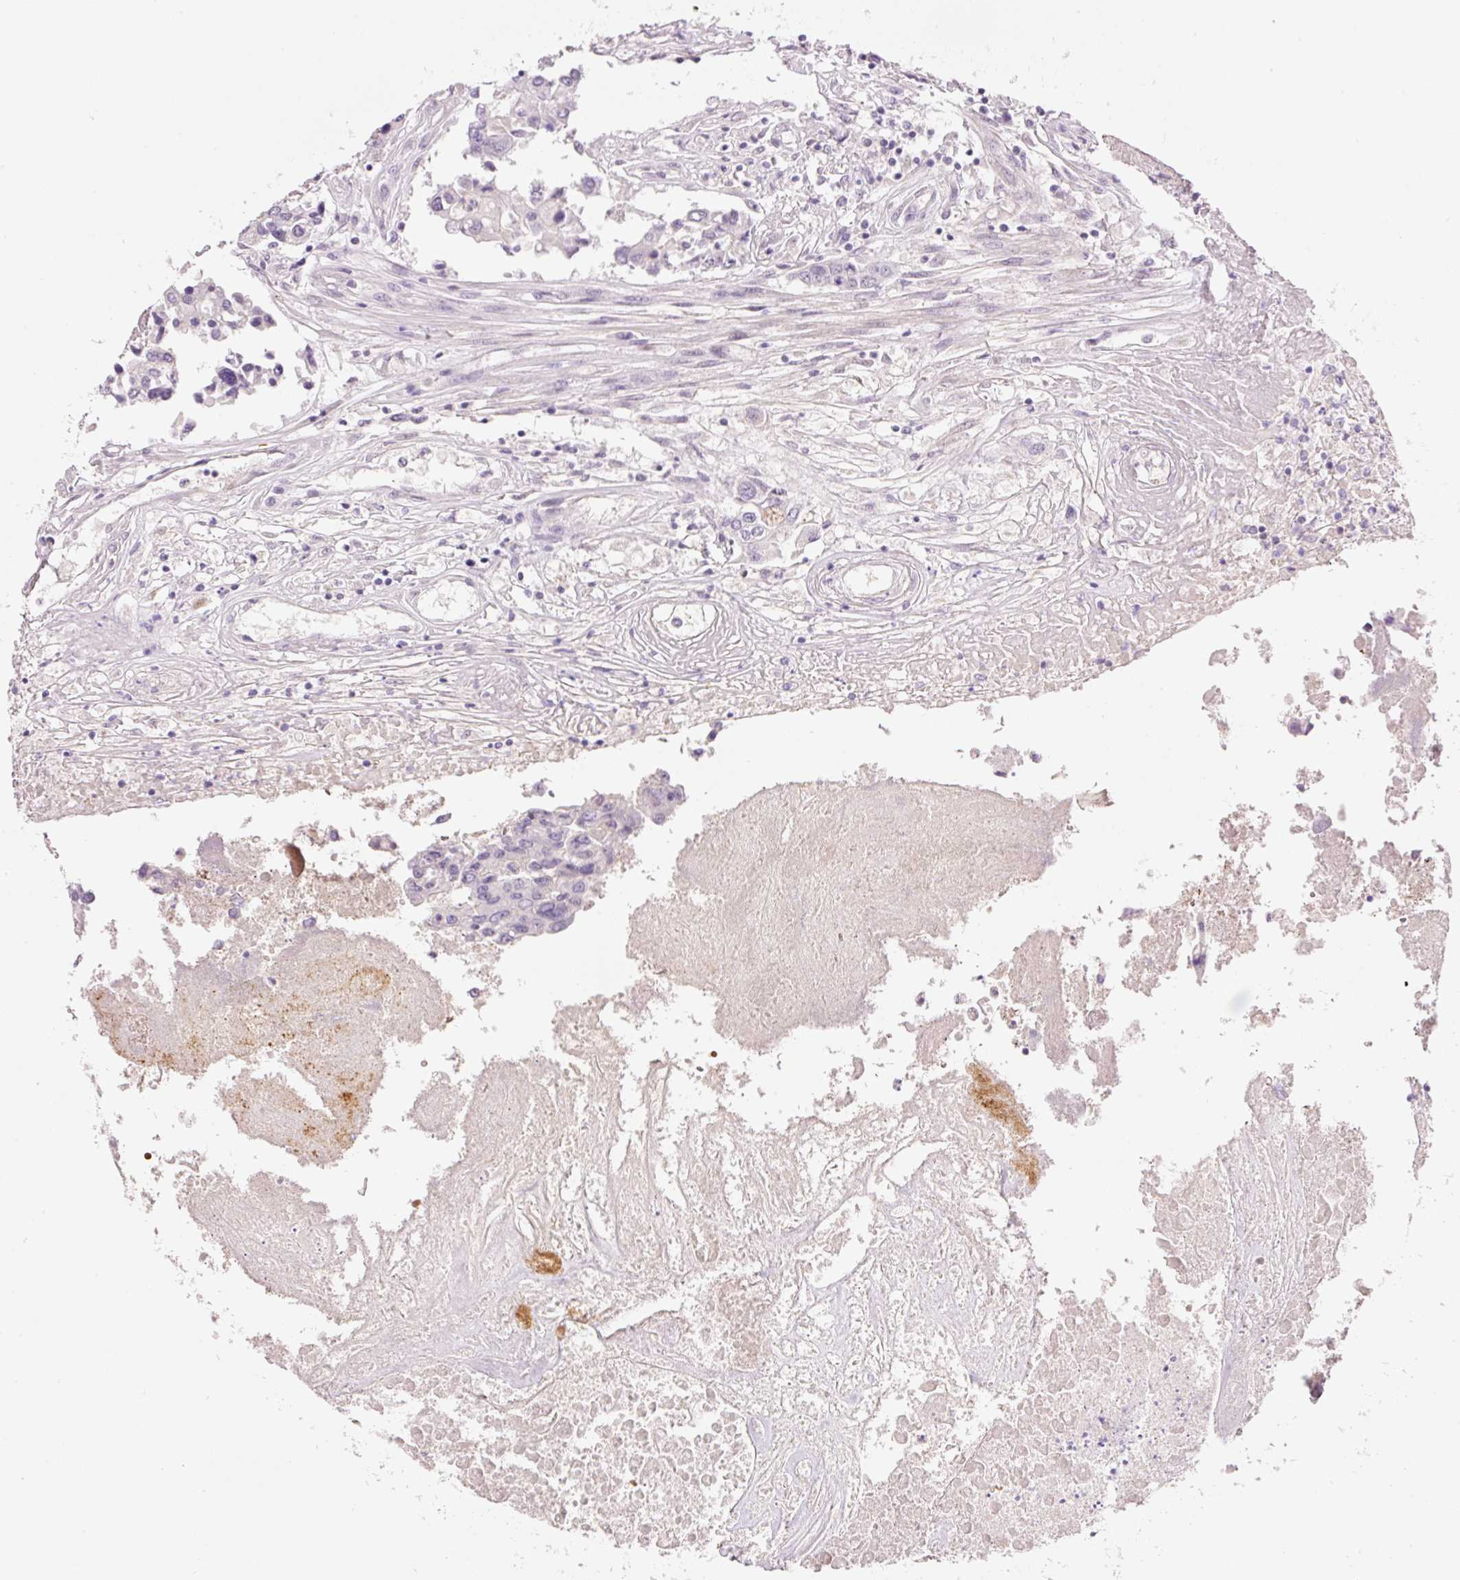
{"staining": {"intensity": "negative", "quantity": "none", "location": "none"}, "tissue": "colorectal cancer", "cell_type": "Tumor cells", "image_type": "cancer", "snomed": [{"axis": "morphology", "description": "Adenocarcinoma, NOS"}, {"axis": "topography", "description": "Colon"}], "caption": "High magnification brightfield microscopy of colorectal cancer stained with DAB (brown) and counterstained with hematoxylin (blue): tumor cells show no significant staining. The staining is performed using DAB (3,3'-diaminobenzidine) brown chromogen with nuclei counter-stained in using hematoxylin.", "gene": "LY6G6D", "patient": {"sex": "male", "age": 77}}